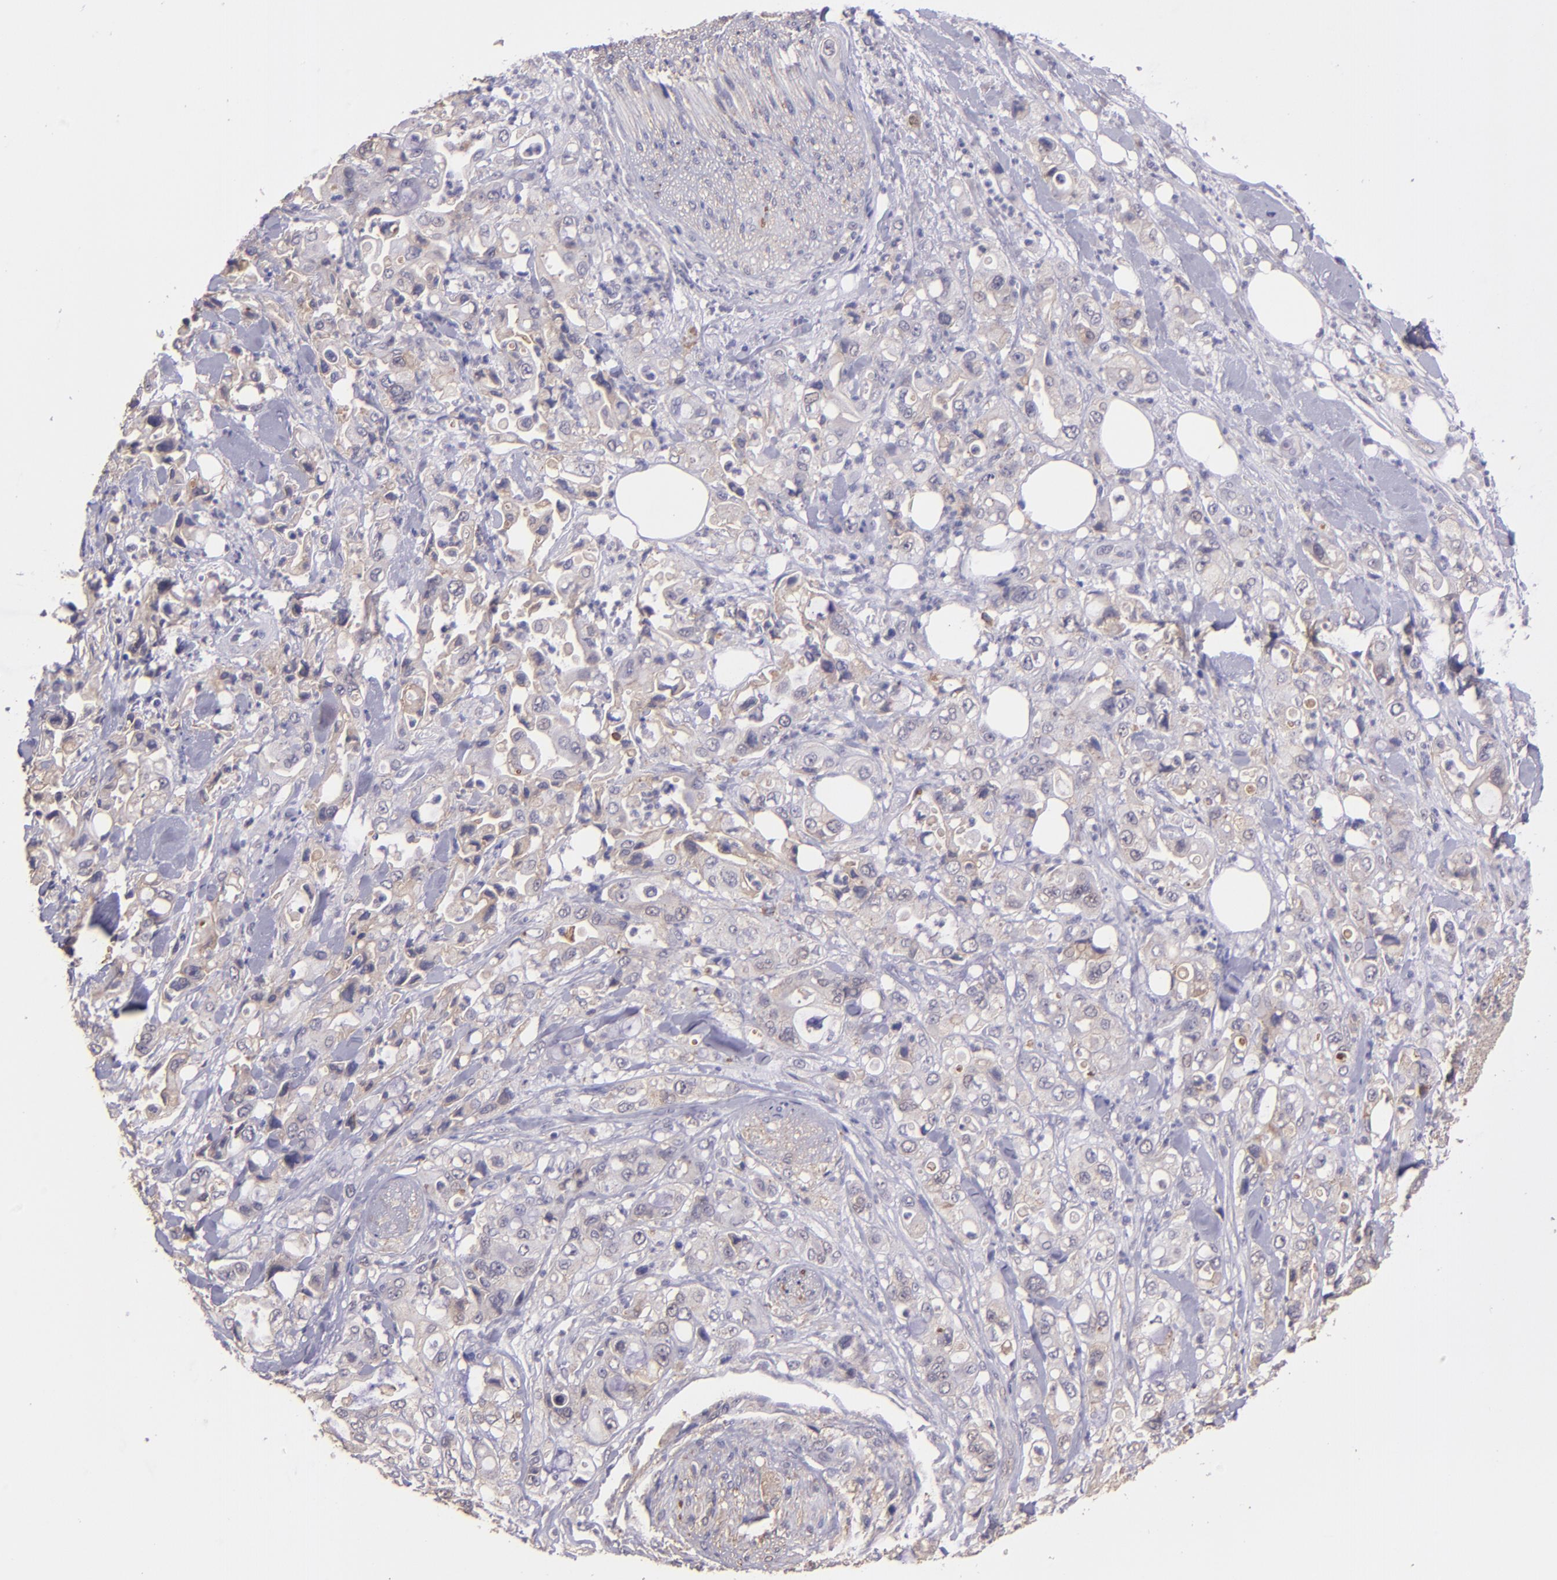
{"staining": {"intensity": "negative", "quantity": "none", "location": "none"}, "tissue": "pancreatic cancer", "cell_type": "Tumor cells", "image_type": "cancer", "snomed": [{"axis": "morphology", "description": "Adenocarcinoma, NOS"}, {"axis": "topography", "description": "Pancreas"}], "caption": "There is no significant expression in tumor cells of adenocarcinoma (pancreatic). (DAB IHC, high magnification).", "gene": "PAPPA", "patient": {"sex": "male", "age": 70}}